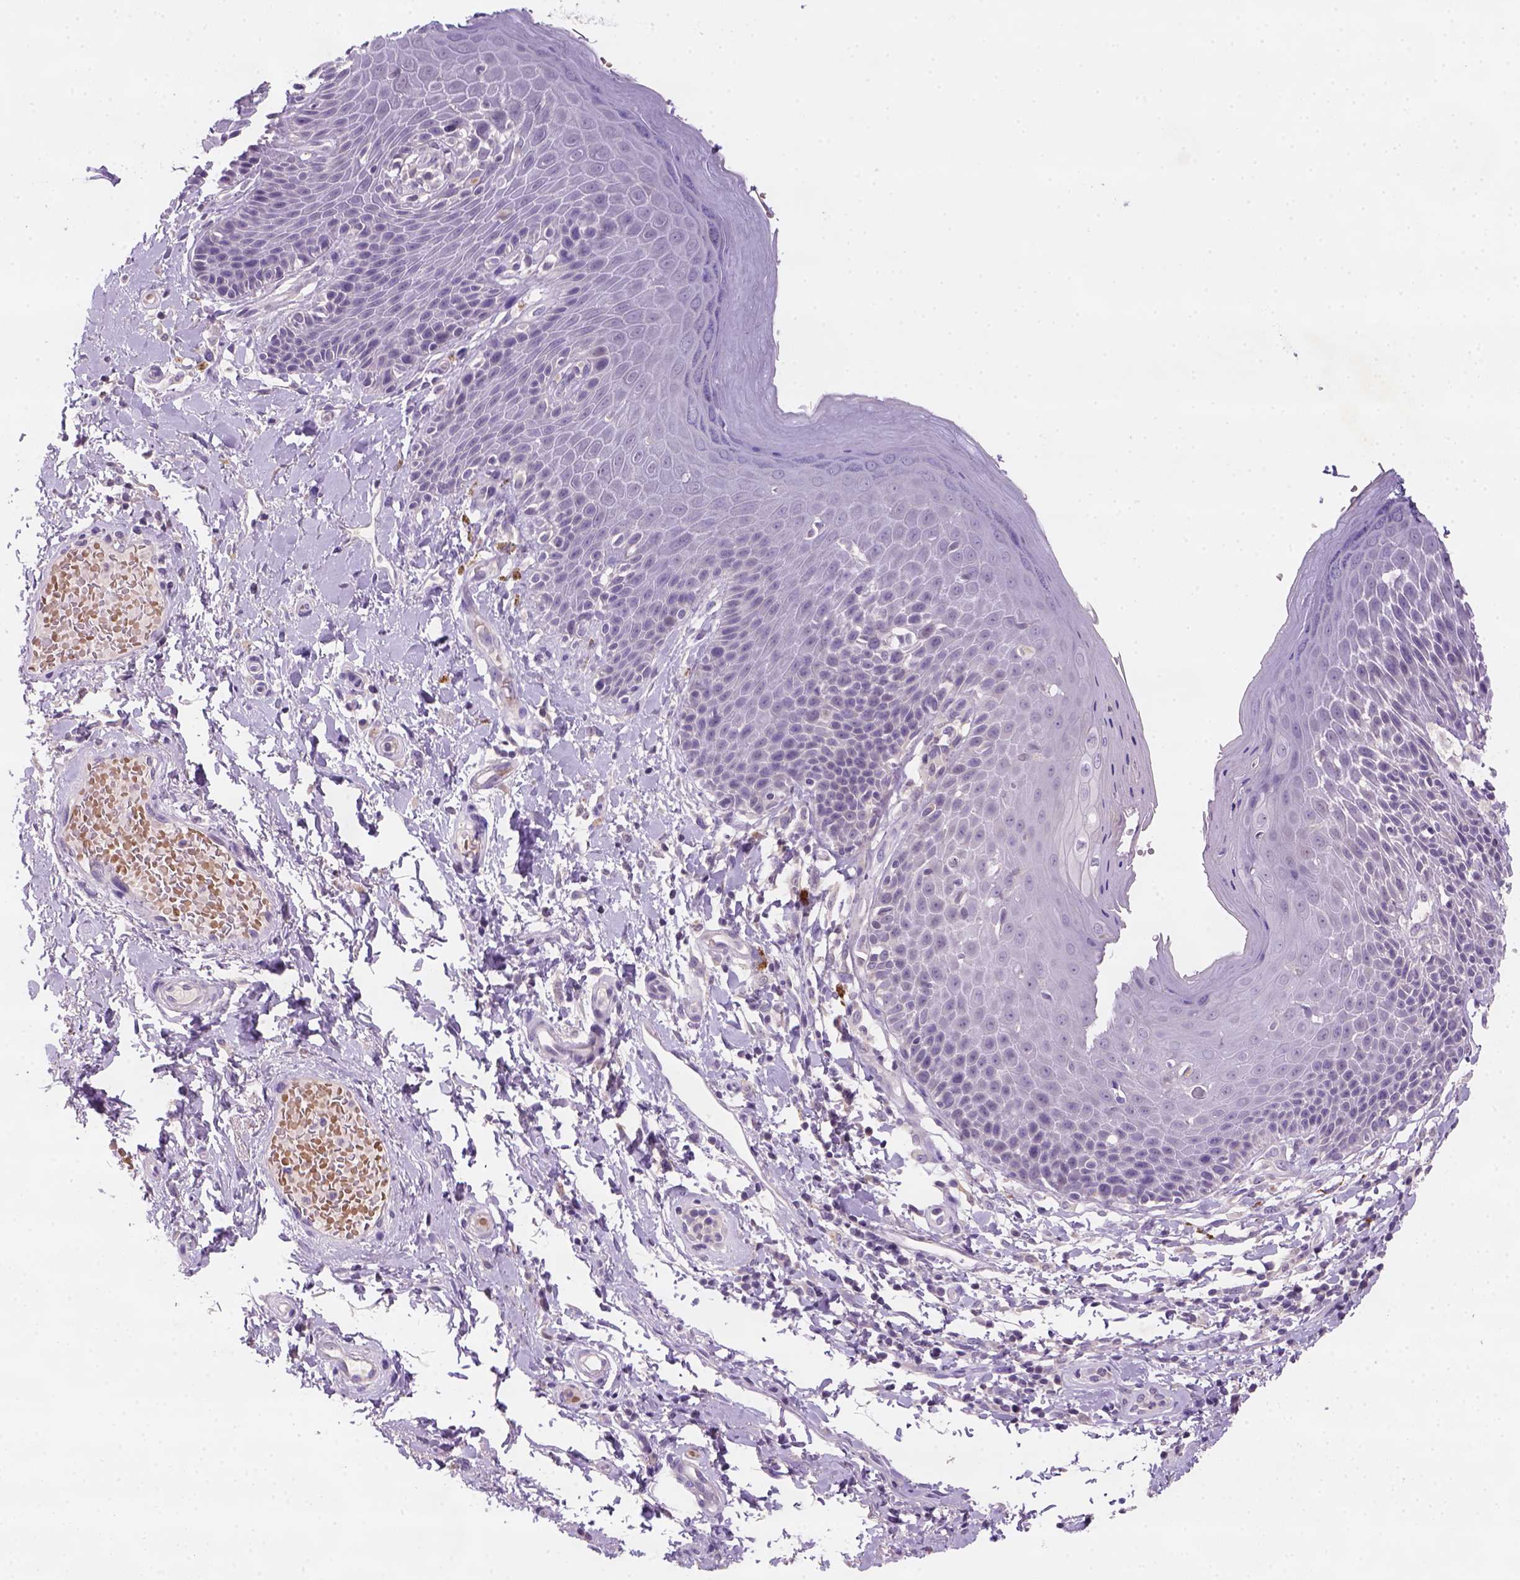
{"staining": {"intensity": "negative", "quantity": "none", "location": "none"}, "tissue": "skin", "cell_type": "Epidermal cells", "image_type": "normal", "snomed": [{"axis": "morphology", "description": "Normal tissue, NOS"}, {"axis": "topography", "description": "Anal"}, {"axis": "topography", "description": "Peripheral nerve tissue"}], "caption": "IHC micrograph of normal skin stained for a protein (brown), which shows no staining in epidermal cells.", "gene": "ZMAT4", "patient": {"sex": "male", "age": 51}}